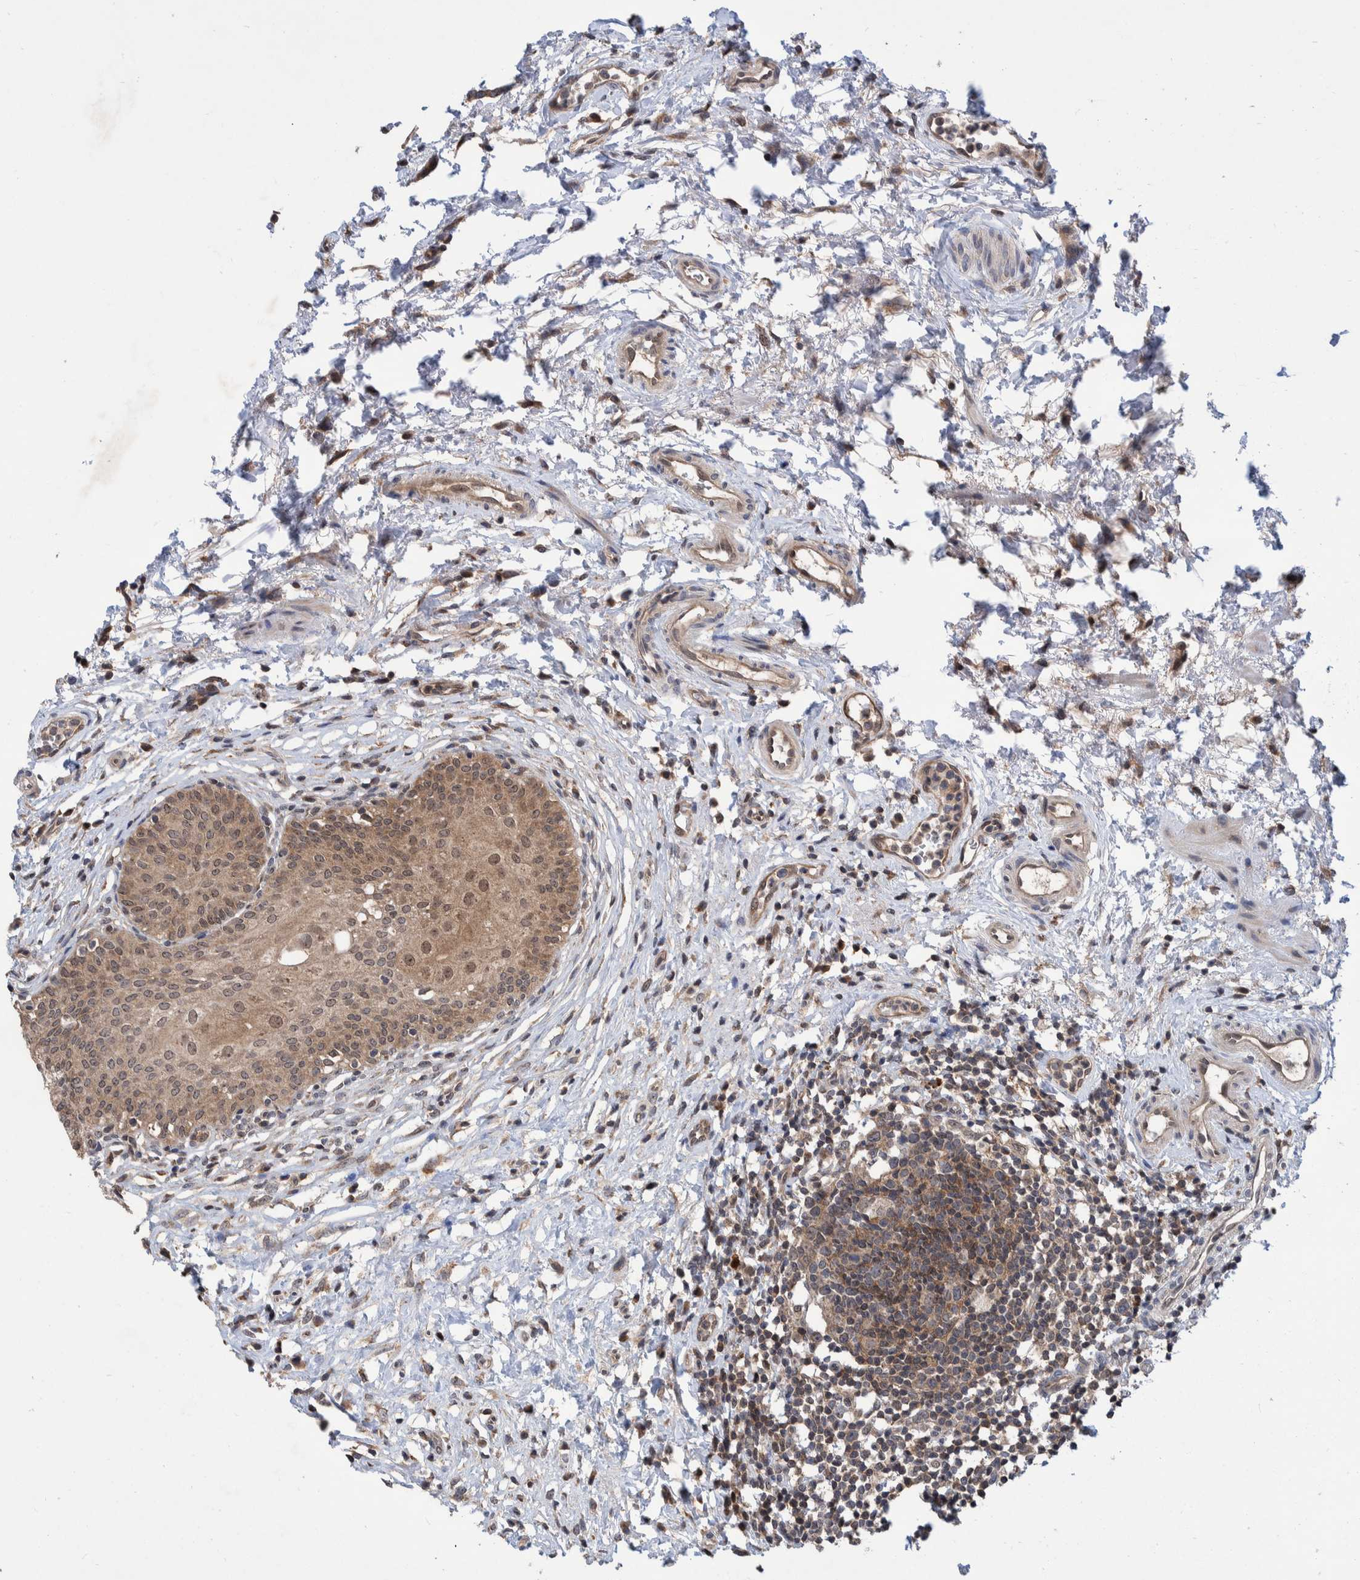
{"staining": {"intensity": "weak", "quantity": ">75%", "location": "cytoplasmic/membranous,nuclear"}, "tissue": "urothelial cancer", "cell_type": "Tumor cells", "image_type": "cancer", "snomed": [{"axis": "morphology", "description": "Normal tissue, NOS"}, {"axis": "morphology", "description": "Urothelial carcinoma, Low grade"}, {"axis": "topography", "description": "Smooth muscle"}, {"axis": "topography", "description": "Urinary bladder"}], "caption": "A histopathology image showing weak cytoplasmic/membranous and nuclear staining in about >75% of tumor cells in urothelial cancer, as visualized by brown immunohistochemical staining.", "gene": "PLPBP", "patient": {"sex": "male", "age": 60}}